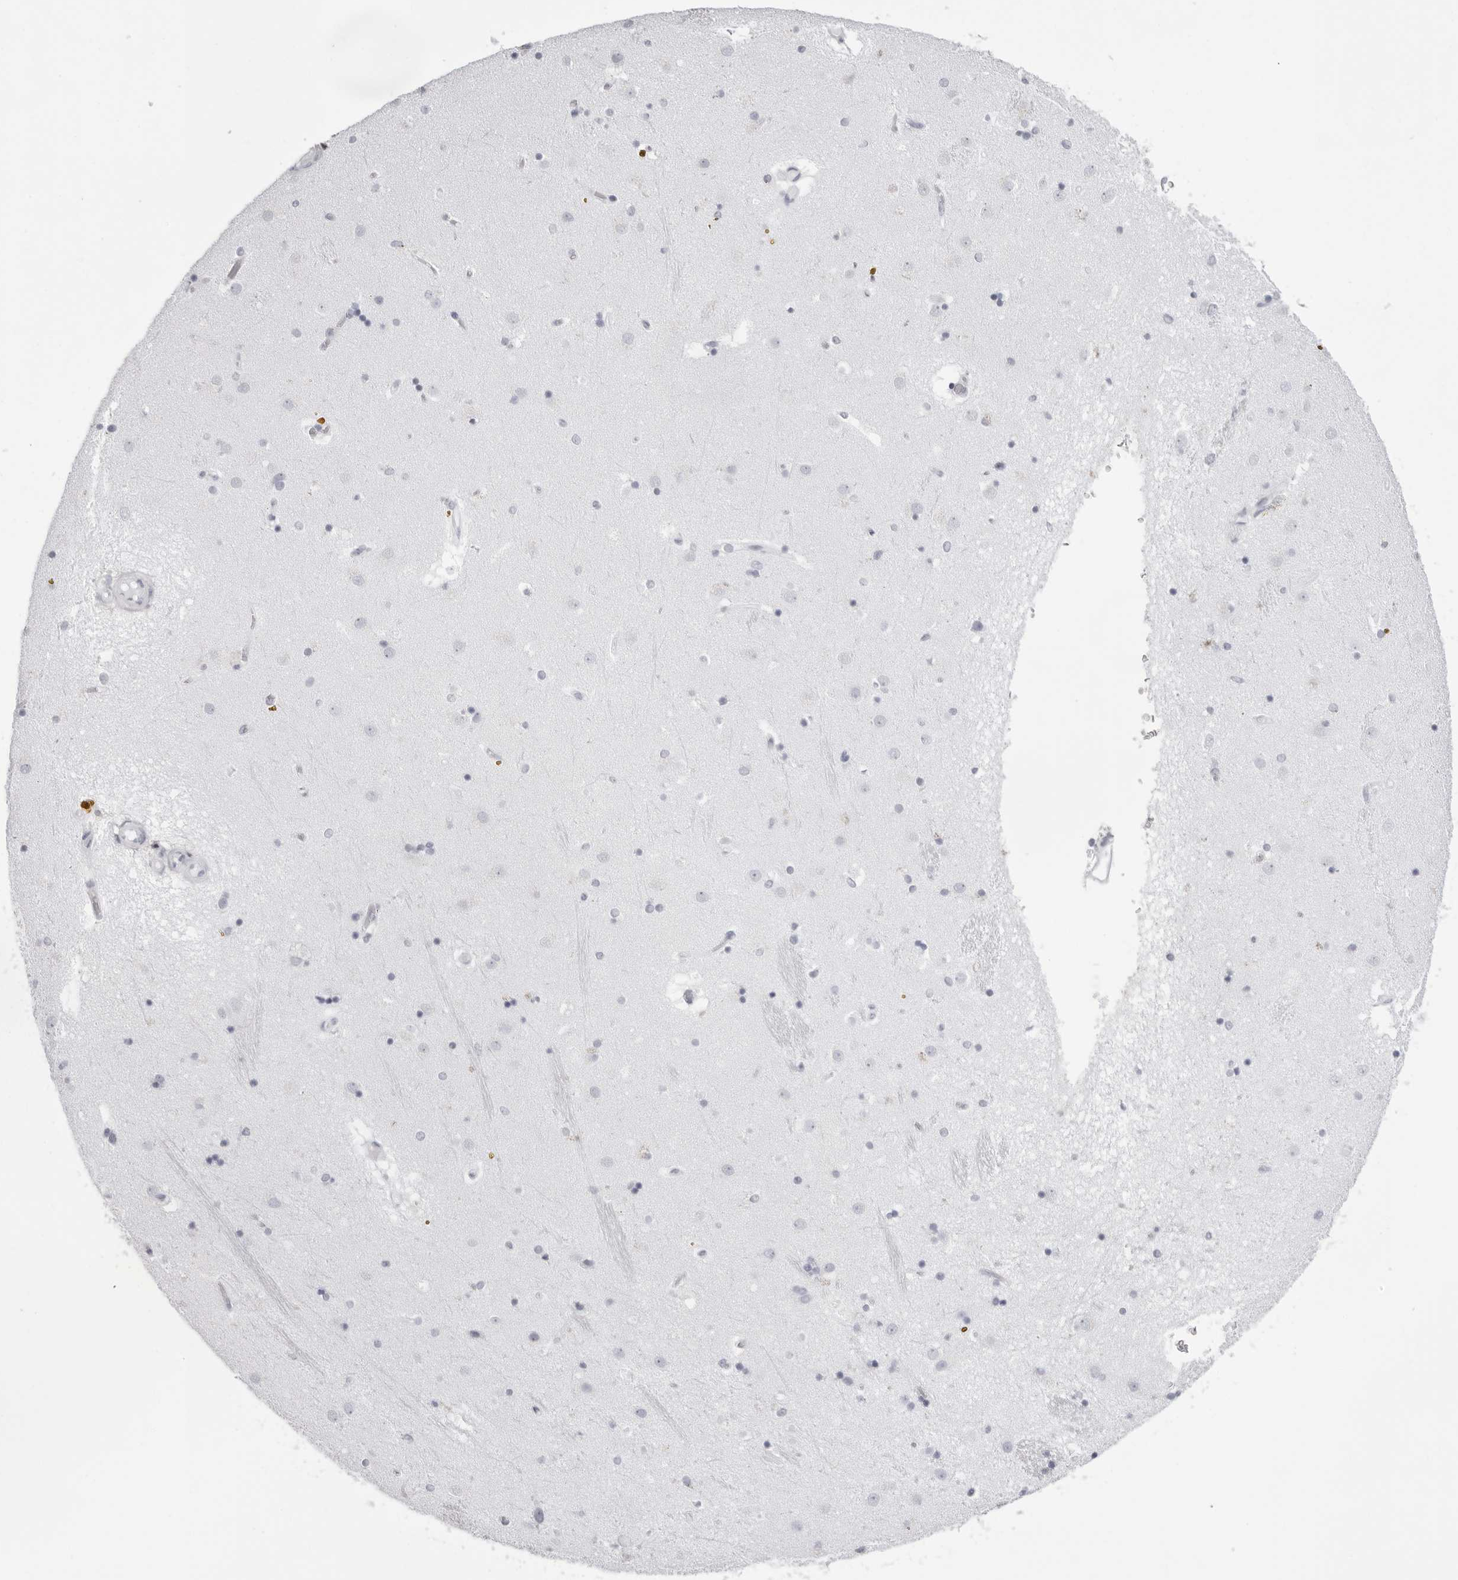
{"staining": {"intensity": "negative", "quantity": "none", "location": "none"}, "tissue": "caudate", "cell_type": "Glial cells", "image_type": "normal", "snomed": [{"axis": "morphology", "description": "Normal tissue, NOS"}, {"axis": "topography", "description": "Lateral ventricle wall"}], "caption": "A high-resolution photomicrograph shows IHC staining of normal caudate, which shows no significant staining in glial cells.", "gene": "TMOD4", "patient": {"sex": "male", "age": 70}}